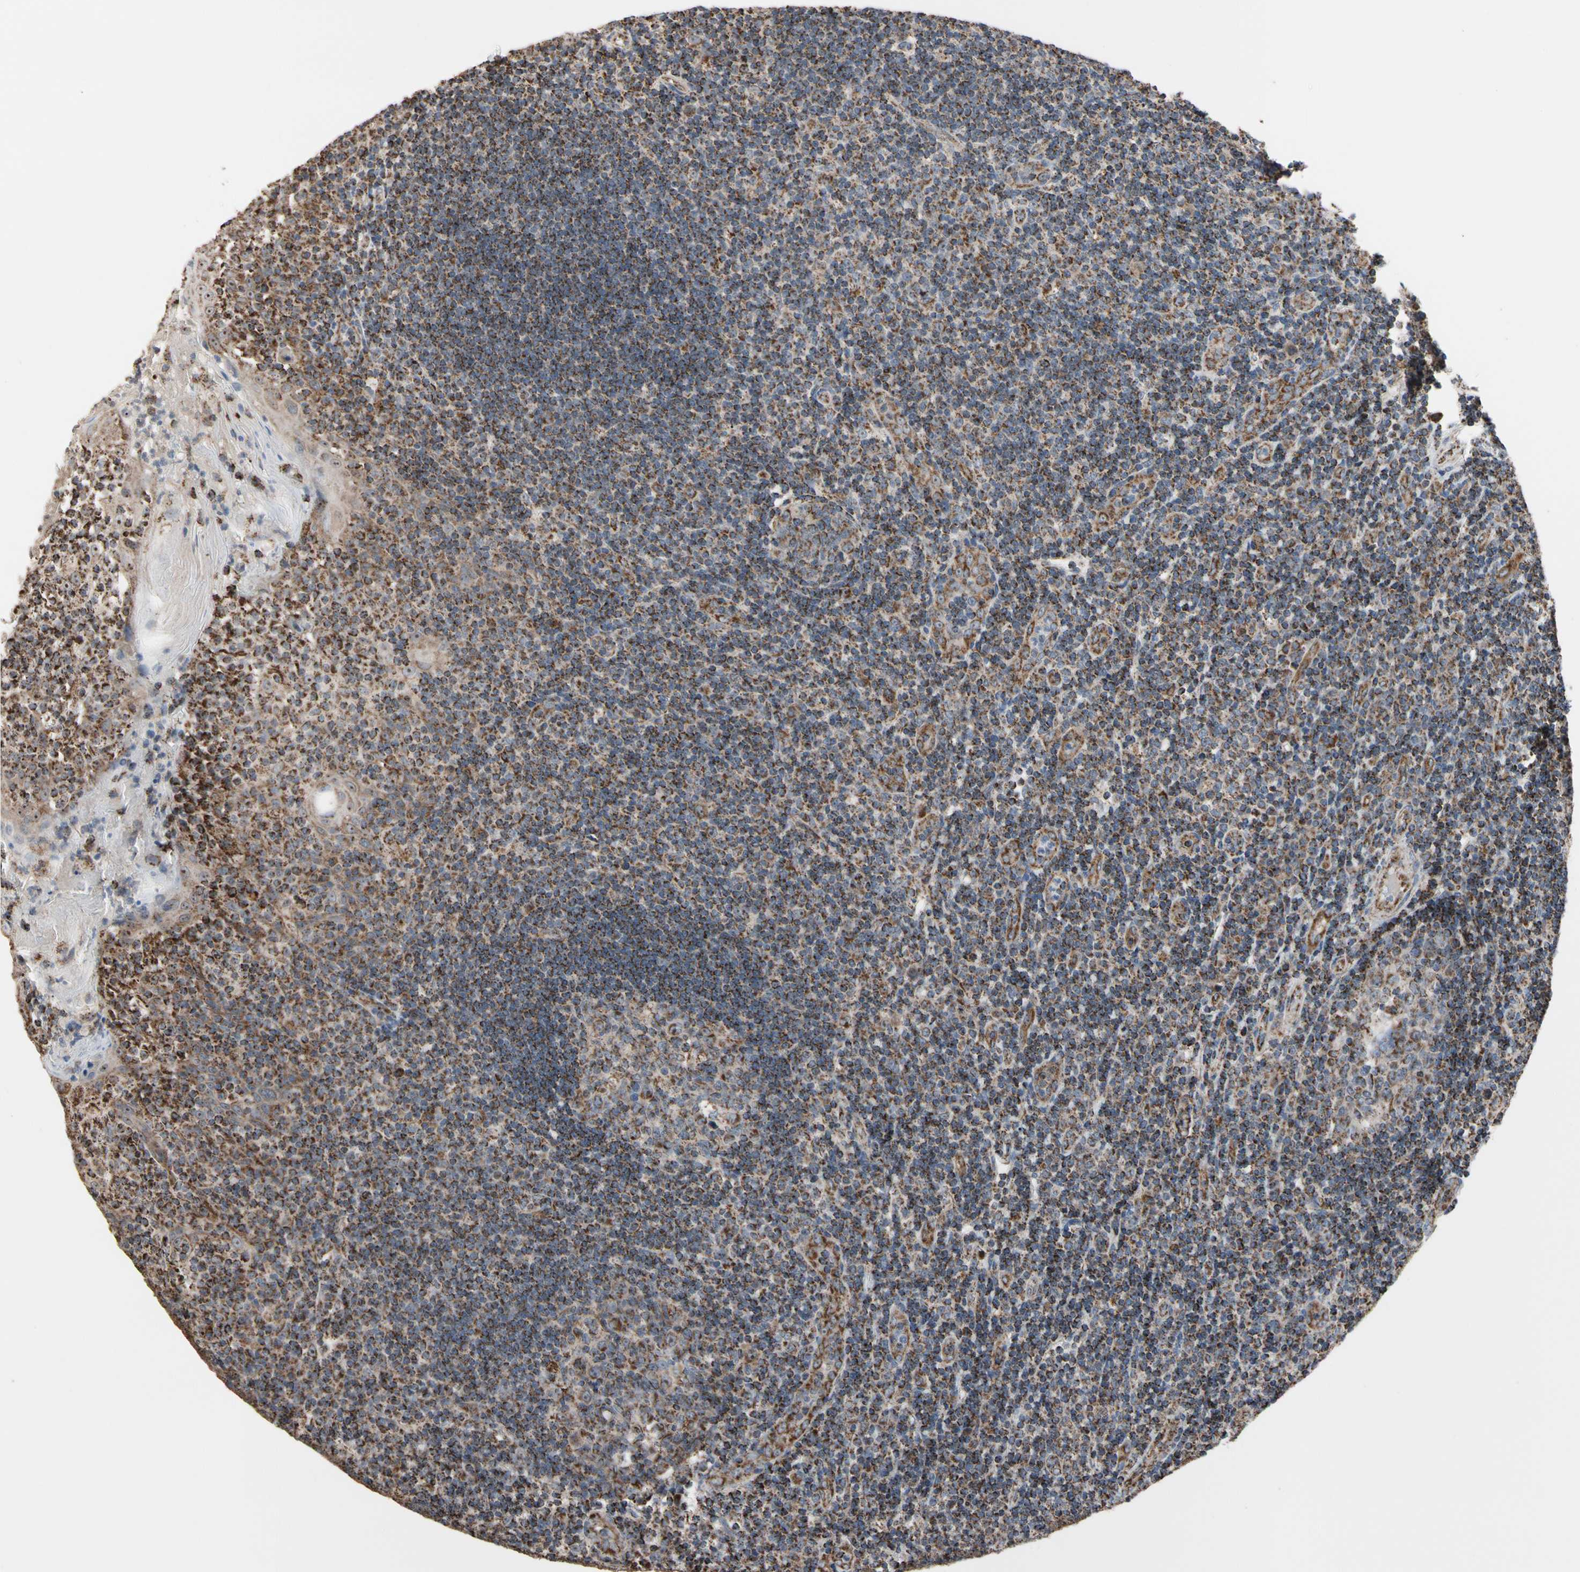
{"staining": {"intensity": "moderate", "quantity": ">75%", "location": "cytoplasmic/membranous"}, "tissue": "tonsil", "cell_type": "Germinal center cells", "image_type": "normal", "snomed": [{"axis": "morphology", "description": "Normal tissue, NOS"}, {"axis": "topography", "description": "Tonsil"}], "caption": "A brown stain labels moderate cytoplasmic/membranous expression of a protein in germinal center cells of benign human tonsil. (Brightfield microscopy of DAB IHC at high magnification).", "gene": "FAM110B", "patient": {"sex": "female", "age": 40}}